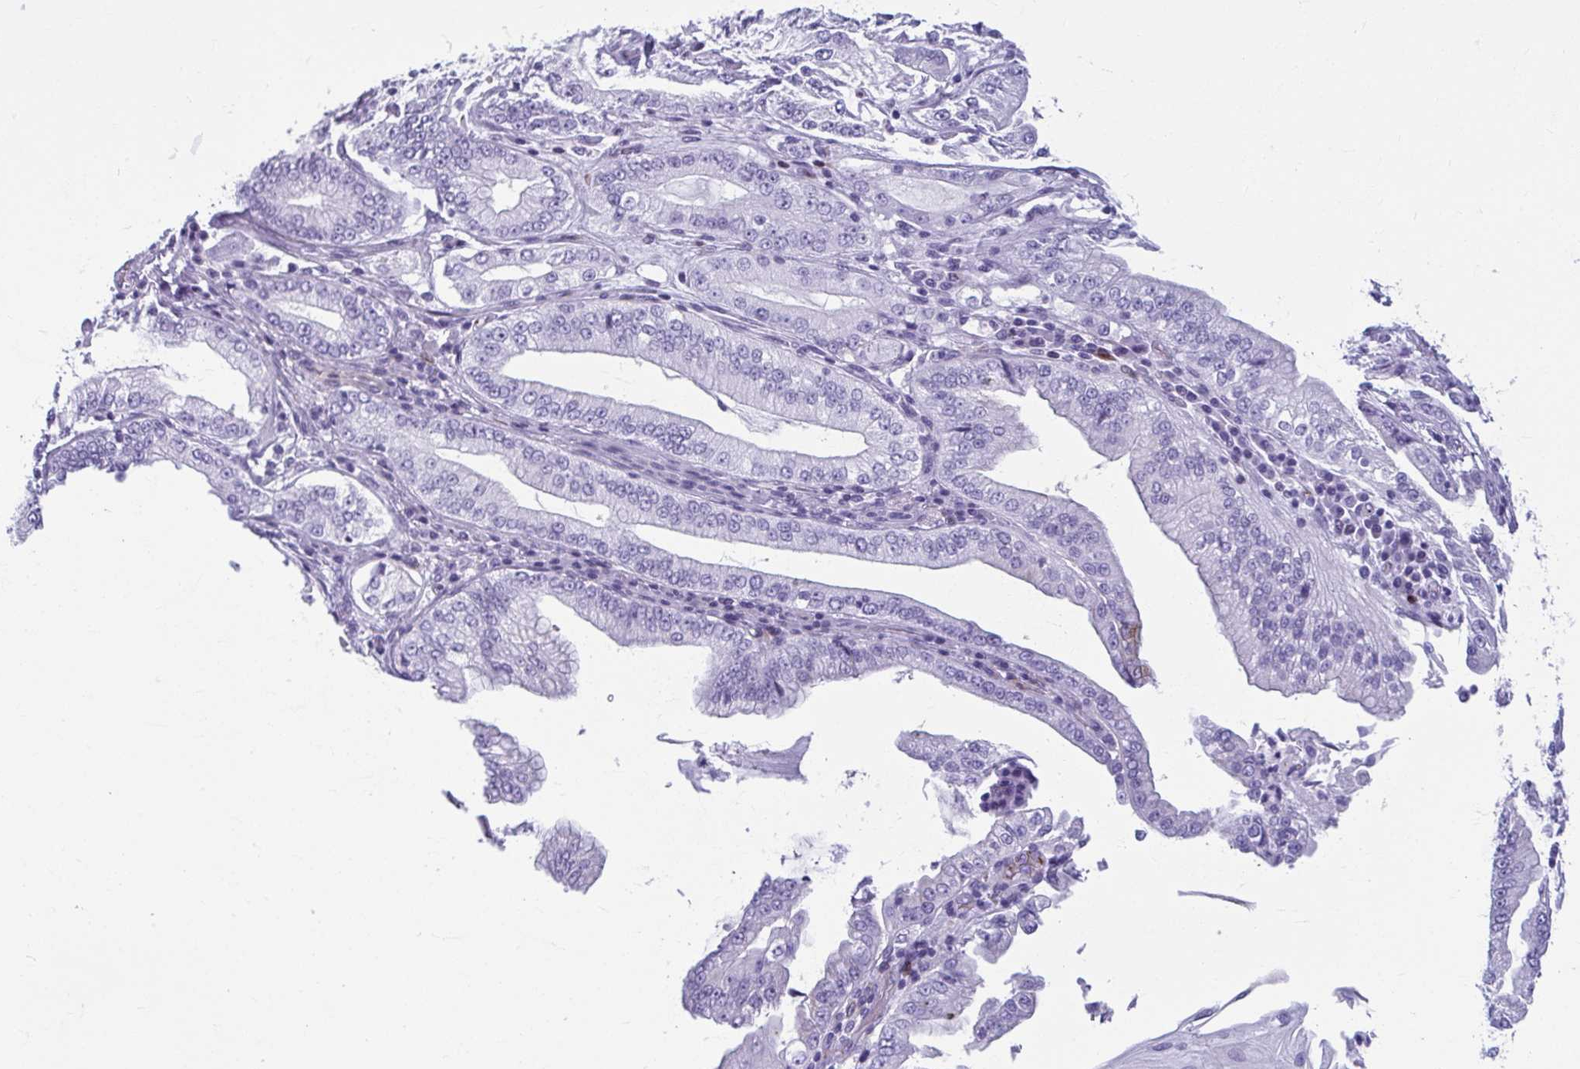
{"staining": {"intensity": "negative", "quantity": "none", "location": "none"}, "tissue": "stomach cancer", "cell_type": "Tumor cells", "image_type": "cancer", "snomed": [{"axis": "morphology", "description": "Adenocarcinoma, NOS"}, {"axis": "topography", "description": "Stomach, upper"}], "caption": "Immunohistochemistry (IHC) micrograph of neoplastic tissue: human stomach cancer (adenocarcinoma) stained with DAB displays no significant protein staining in tumor cells.", "gene": "TCEAL3", "patient": {"sex": "female", "age": 74}}